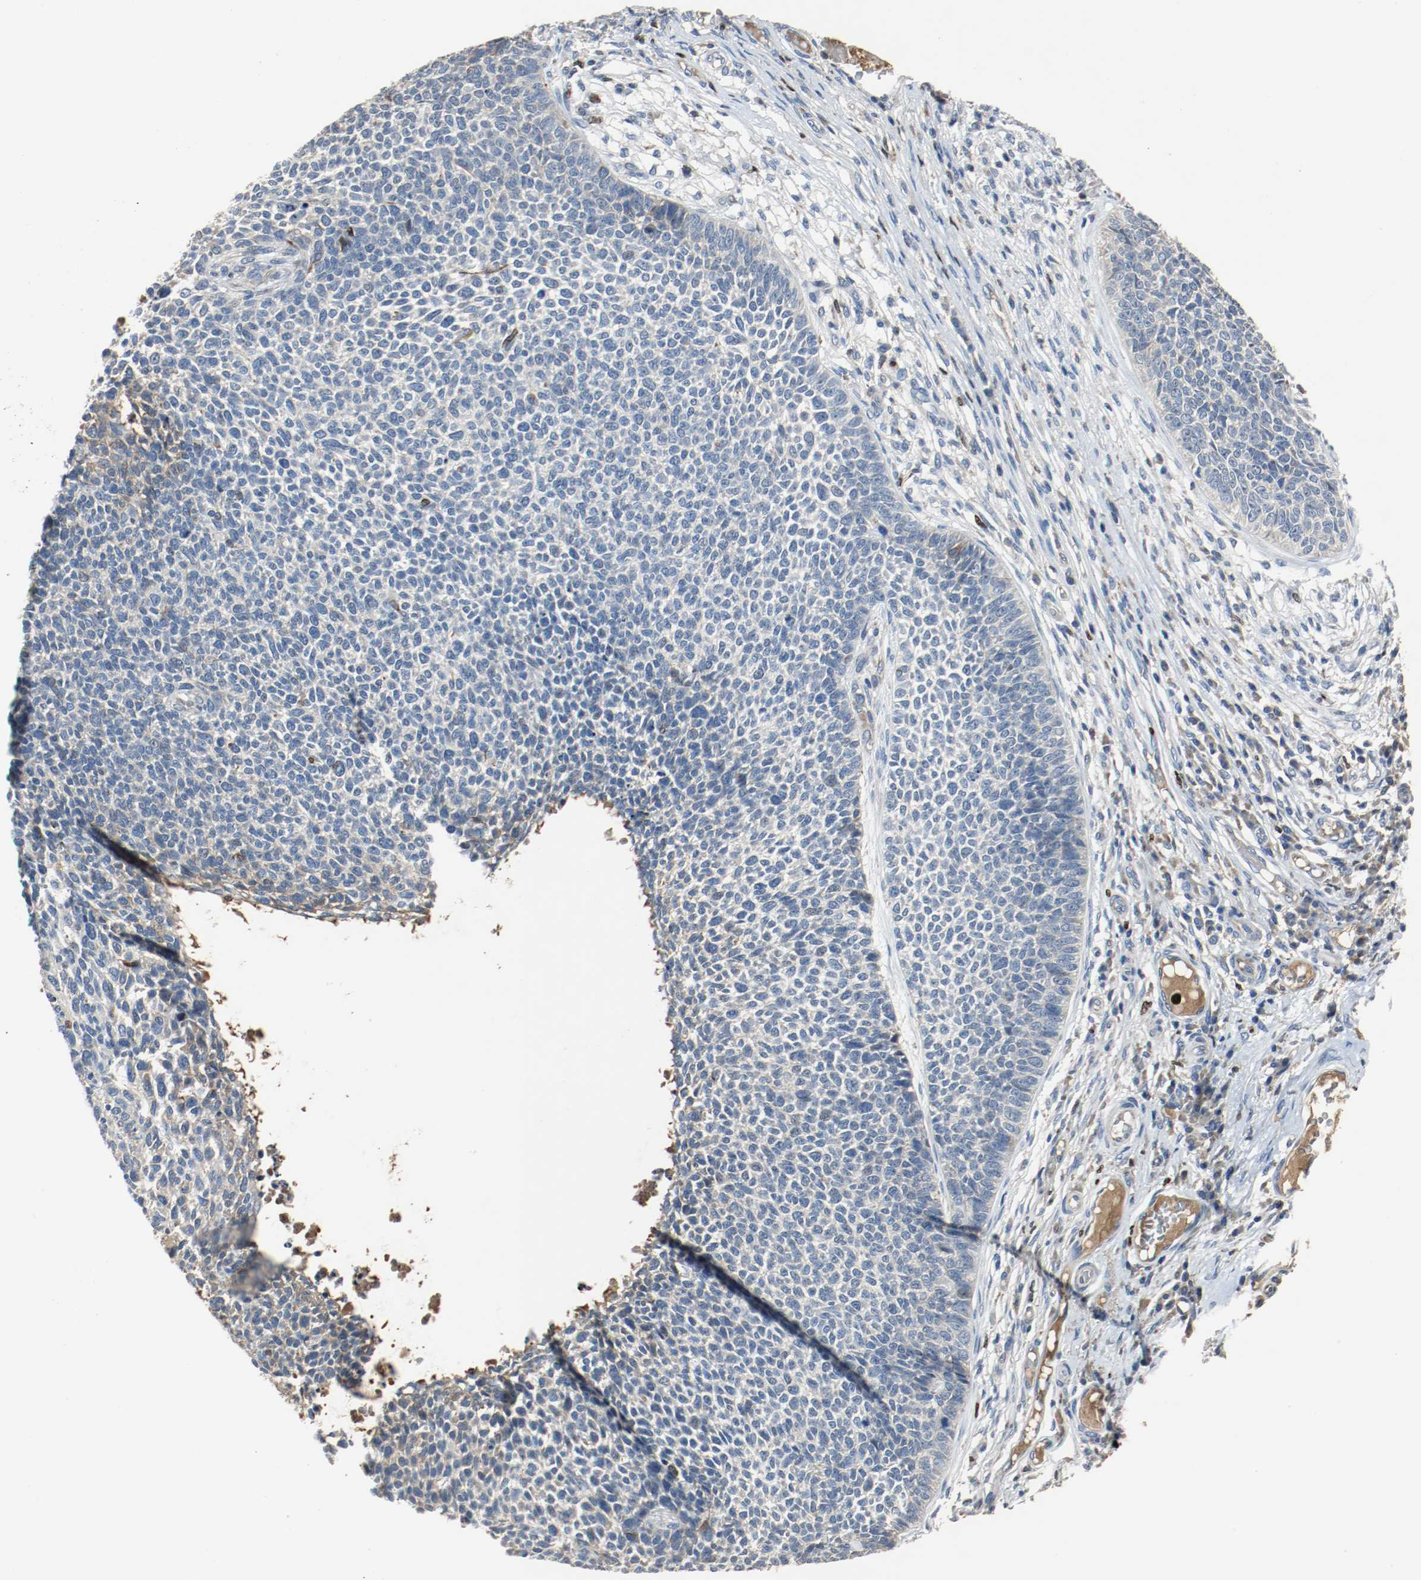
{"staining": {"intensity": "negative", "quantity": "none", "location": "none"}, "tissue": "skin cancer", "cell_type": "Tumor cells", "image_type": "cancer", "snomed": [{"axis": "morphology", "description": "Basal cell carcinoma"}, {"axis": "topography", "description": "Skin"}], "caption": "Tumor cells are negative for protein expression in human basal cell carcinoma (skin). (IHC, brightfield microscopy, high magnification).", "gene": "BLK", "patient": {"sex": "female", "age": 84}}